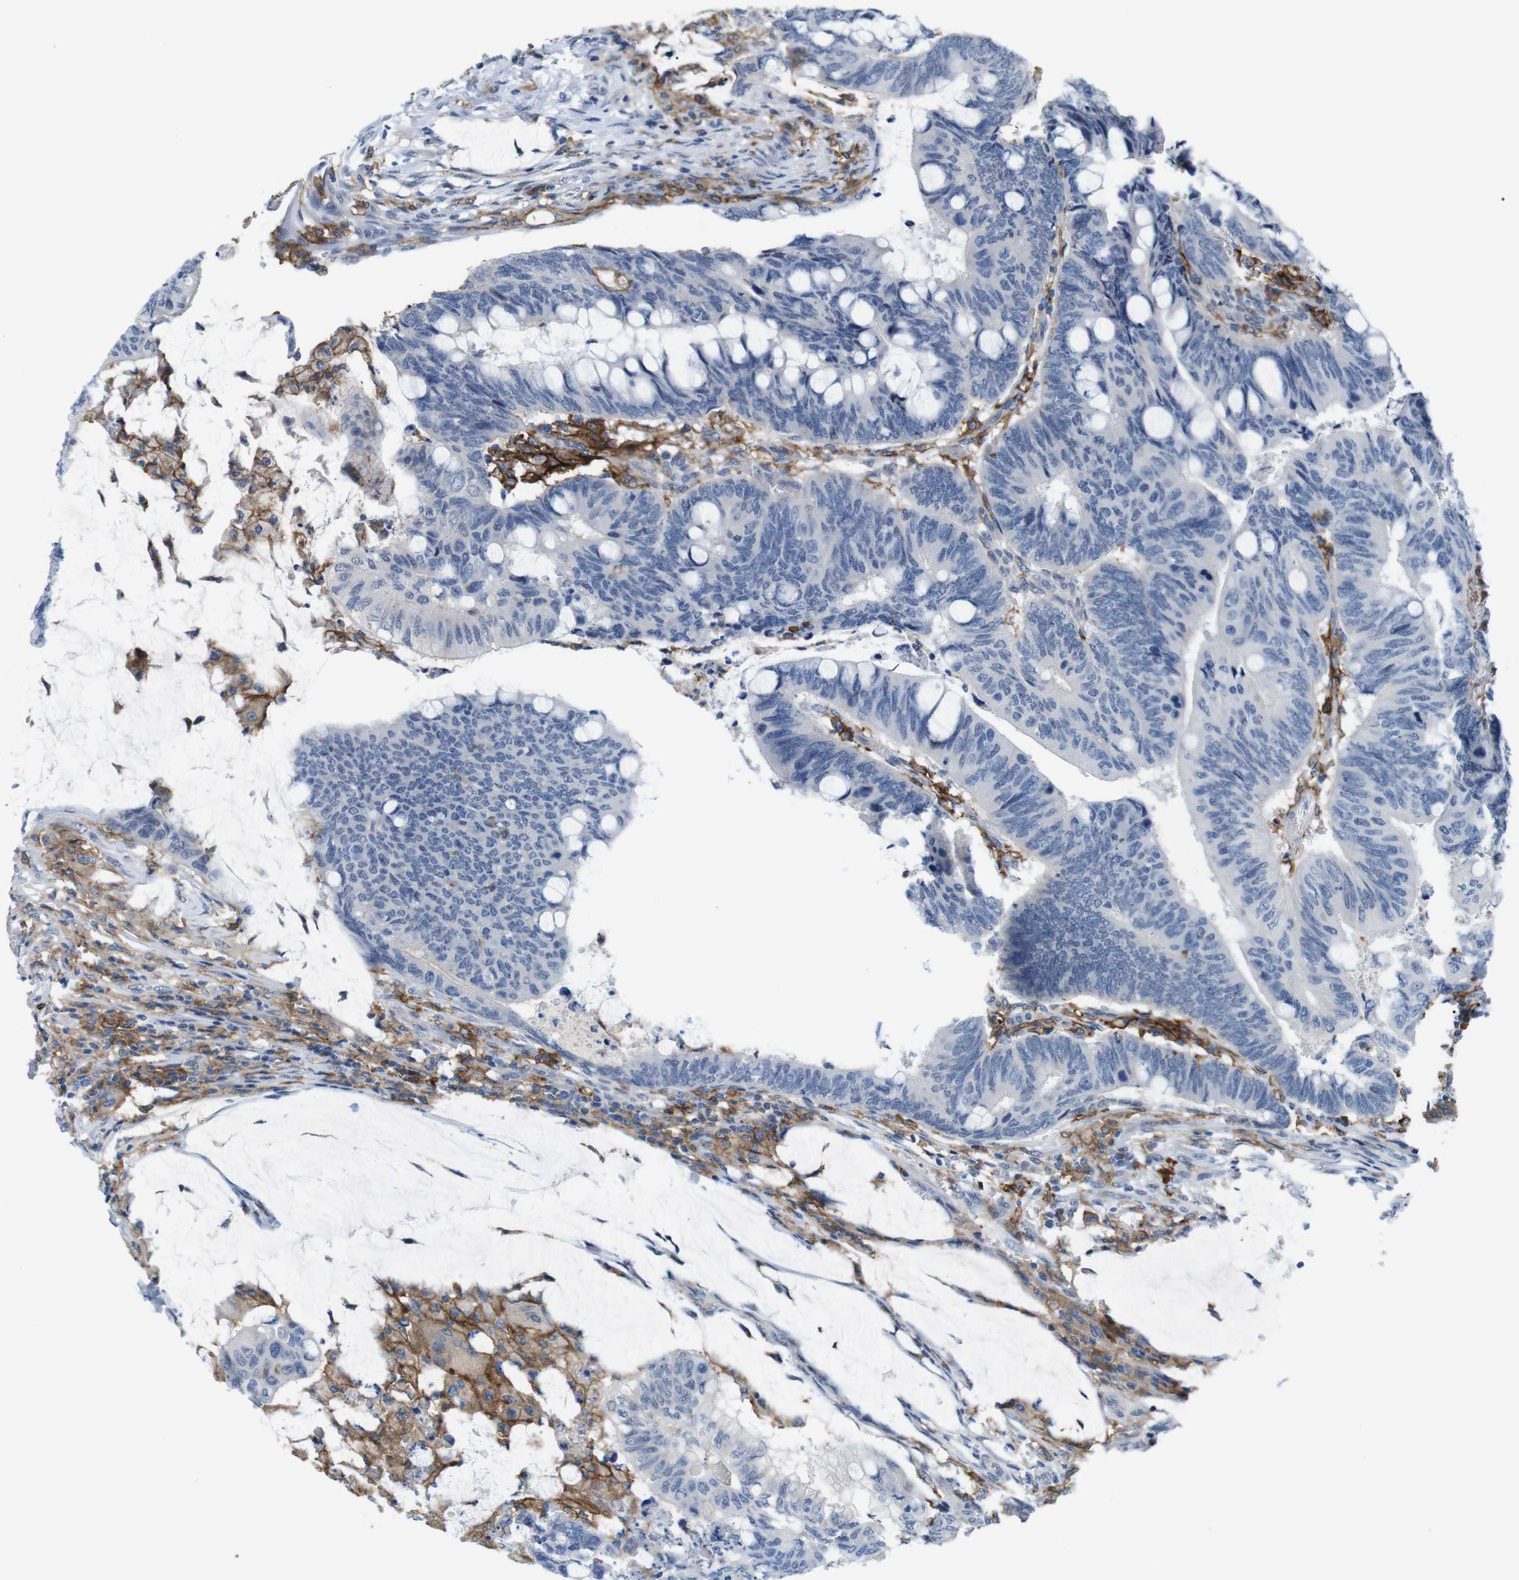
{"staining": {"intensity": "negative", "quantity": "none", "location": "none"}, "tissue": "colorectal cancer", "cell_type": "Tumor cells", "image_type": "cancer", "snomed": [{"axis": "morphology", "description": "Normal tissue, NOS"}, {"axis": "morphology", "description": "Adenocarcinoma, NOS"}, {"axis": "topography", "description": "Rectum"}, {"axis": "topography", "description": "Peripheral nerve tissue"}], "caption": "Human colorectal cancer (adenocarcinoma) stained for a protein using immunohistochemistry (IHC) exhibits no staining in tumor cells.", "gene": "CD300C", "patient": {"sex": "male", "age": 92}}